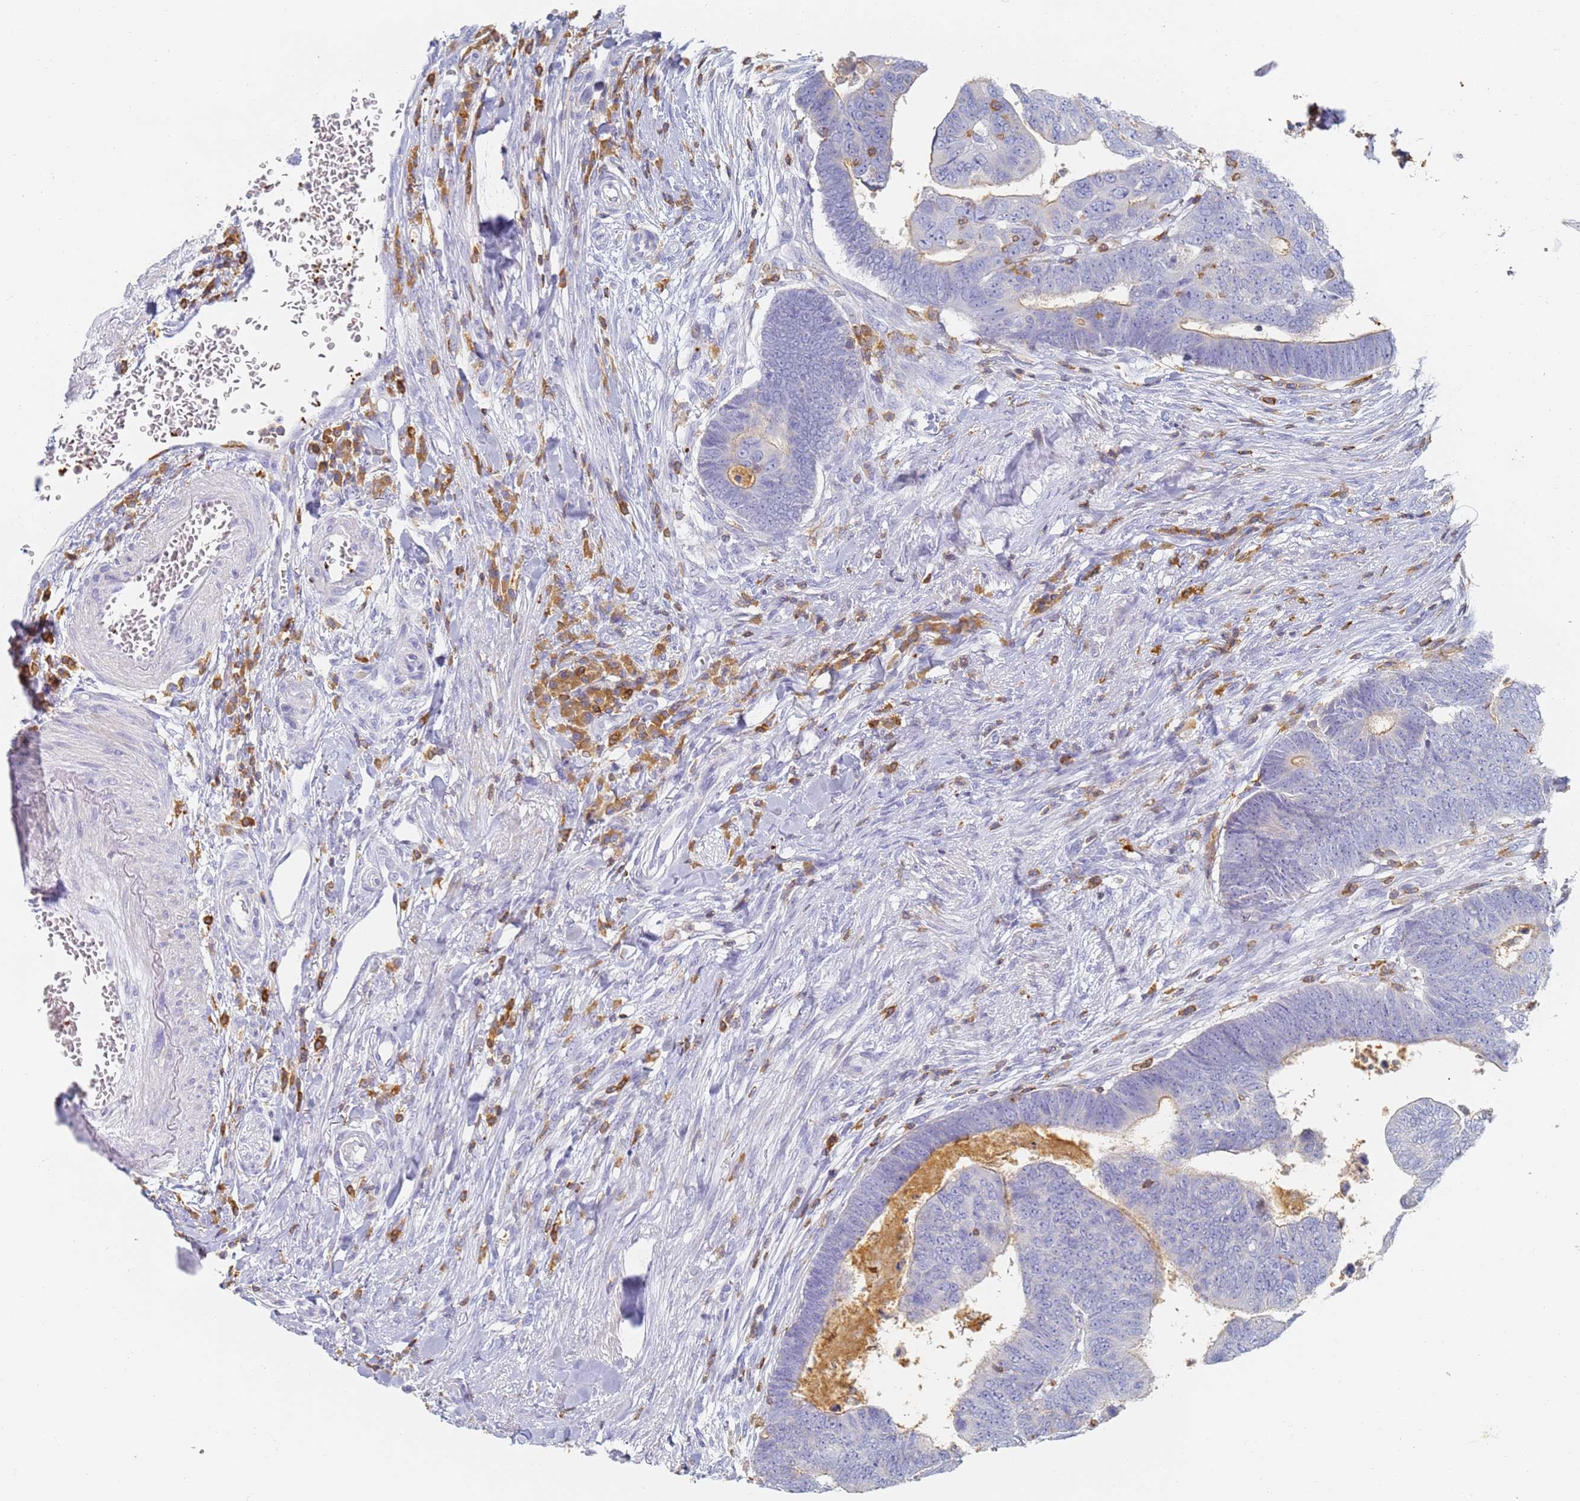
{"staining": {"intensity": "negative", "quantity": "none", "location": "none"}, "tissue": "colorectal cancer", "cell_type": "Tumor cells", "image_type": "cancer", "snomed": [{"axis": "morphology", "description": "Normal tissue, NOS"}, {"axis": "morphology", "description": "Adenocarcinoma, NOS"}, {"axis": "topography", "description": "Rectum"}], "caption": "This is an immunohistochemistry (IHC) micrograph of adenocarcinoma (colorectal). There is no expression in tumor cells.", "gene": "BIN2", "patient": {"sex": "female", "age": 65}}